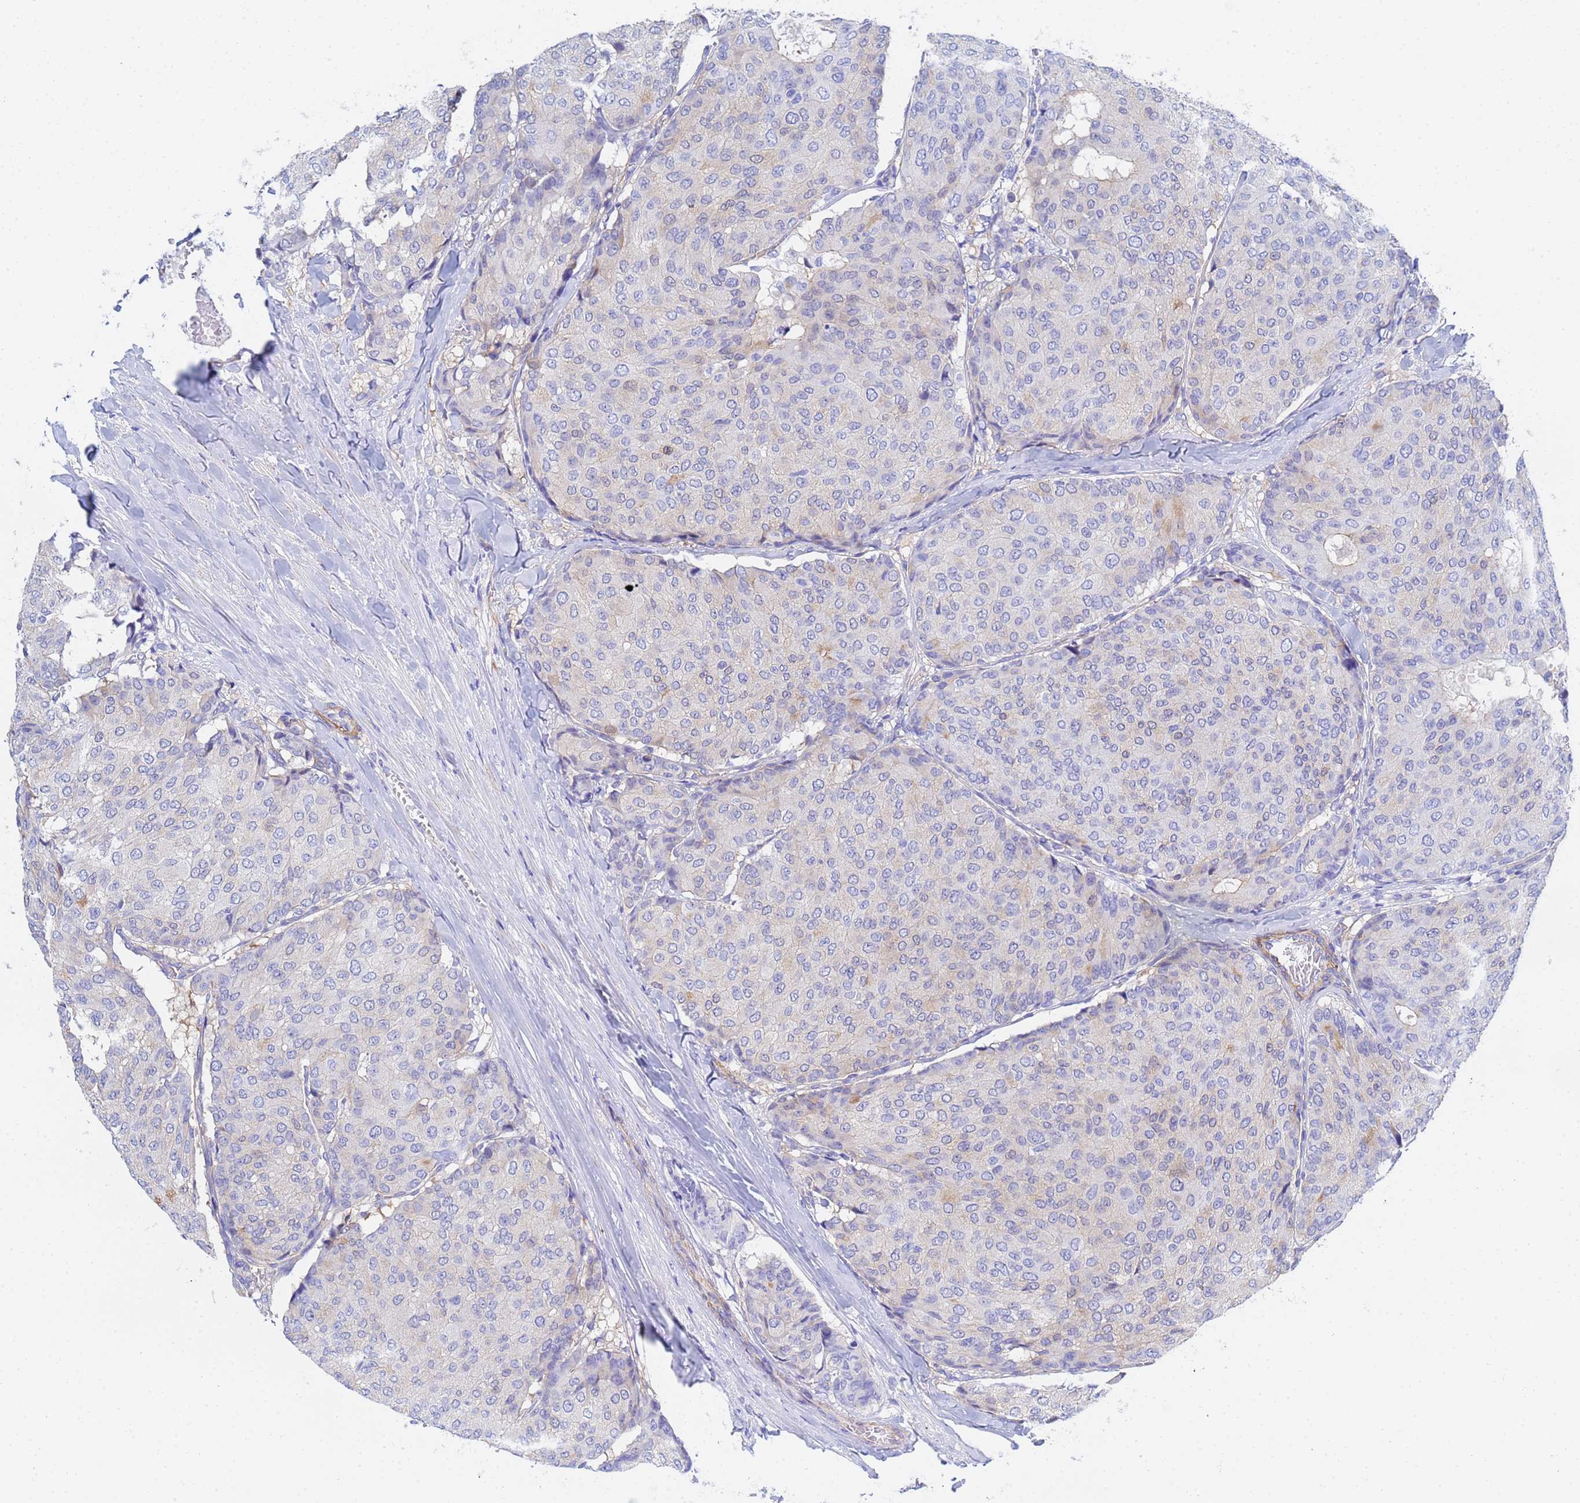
{"staining": {"intensity": "negative", "quantity": "none", "location": "none"}, "tissue": "breast cancer", "cell_type": "Tumor cells", "image_type": "cancer", "snomed": [{"axis": "morphology", "description": "Duct carcinoma"}, {"axis": "topography", "description": "Breast"}], "caption": "The histopathology image reveals no staining of tumor cells in intraductal carcinoma (breast). (DAB (3,3'-diaminobenzidine) immunohistochemistry (IHC) visualized using brightfield microscopy, high magnification).", "gene": "CST4", "patient": {"sex": "female", "age": 75}}